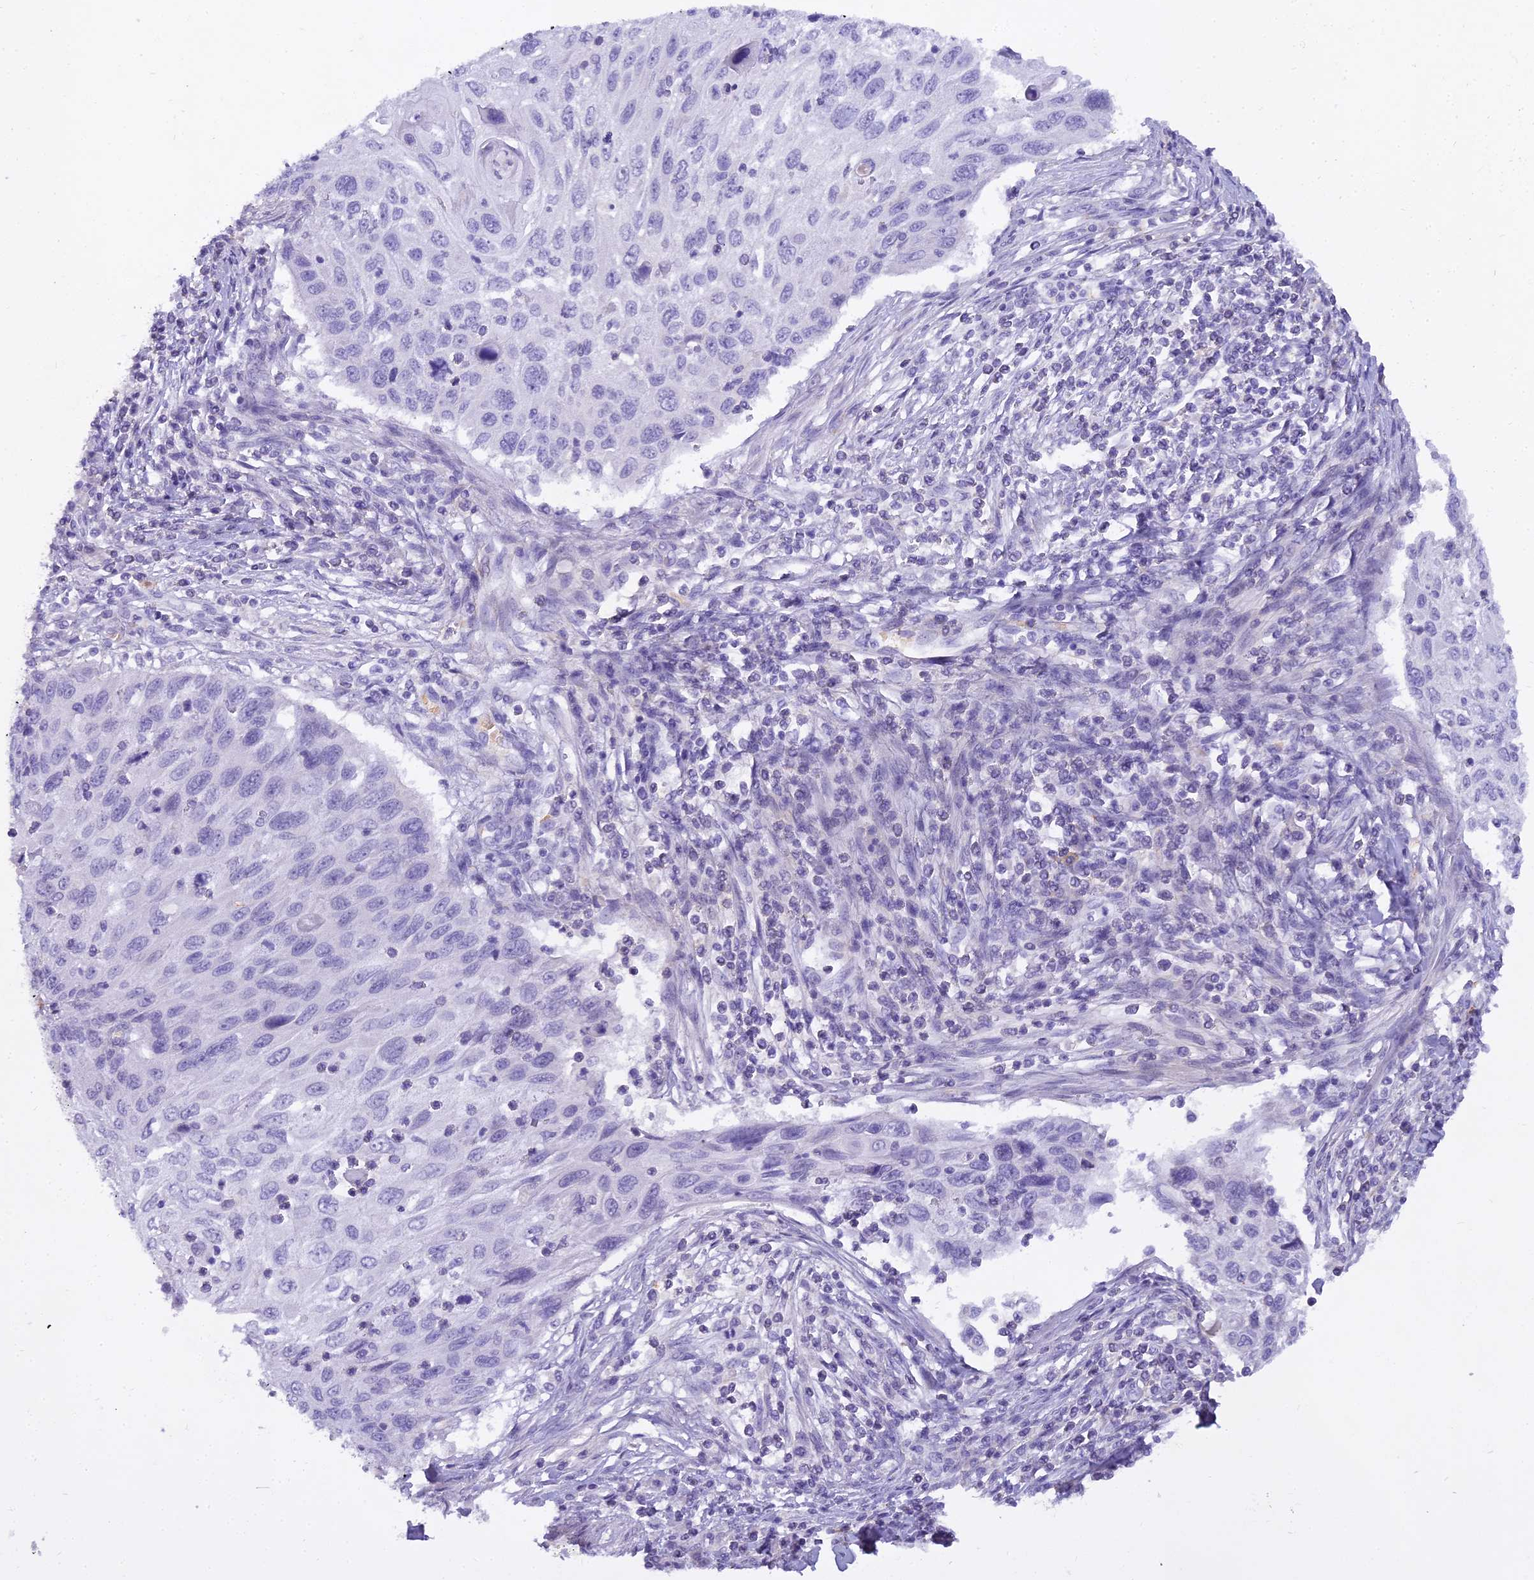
{"staining": {"intensity": "negative", "quantity": "none", "location": "none"}, "tissue": "cervical cancer", "cell_type": "Tumor cells", "image_type": "cancer", "snomed": [{"axis": "morphology", "description": "Squamous cell carcinoma, NOS"}, {"axis": "topography", "description": "Cervix"}], "caption": "Tumor cells show no significant expression in cervical cancer (squamous cell carcinoma).", "gene": "OSTN", "patient": {"sex": "female", "age": 70}}